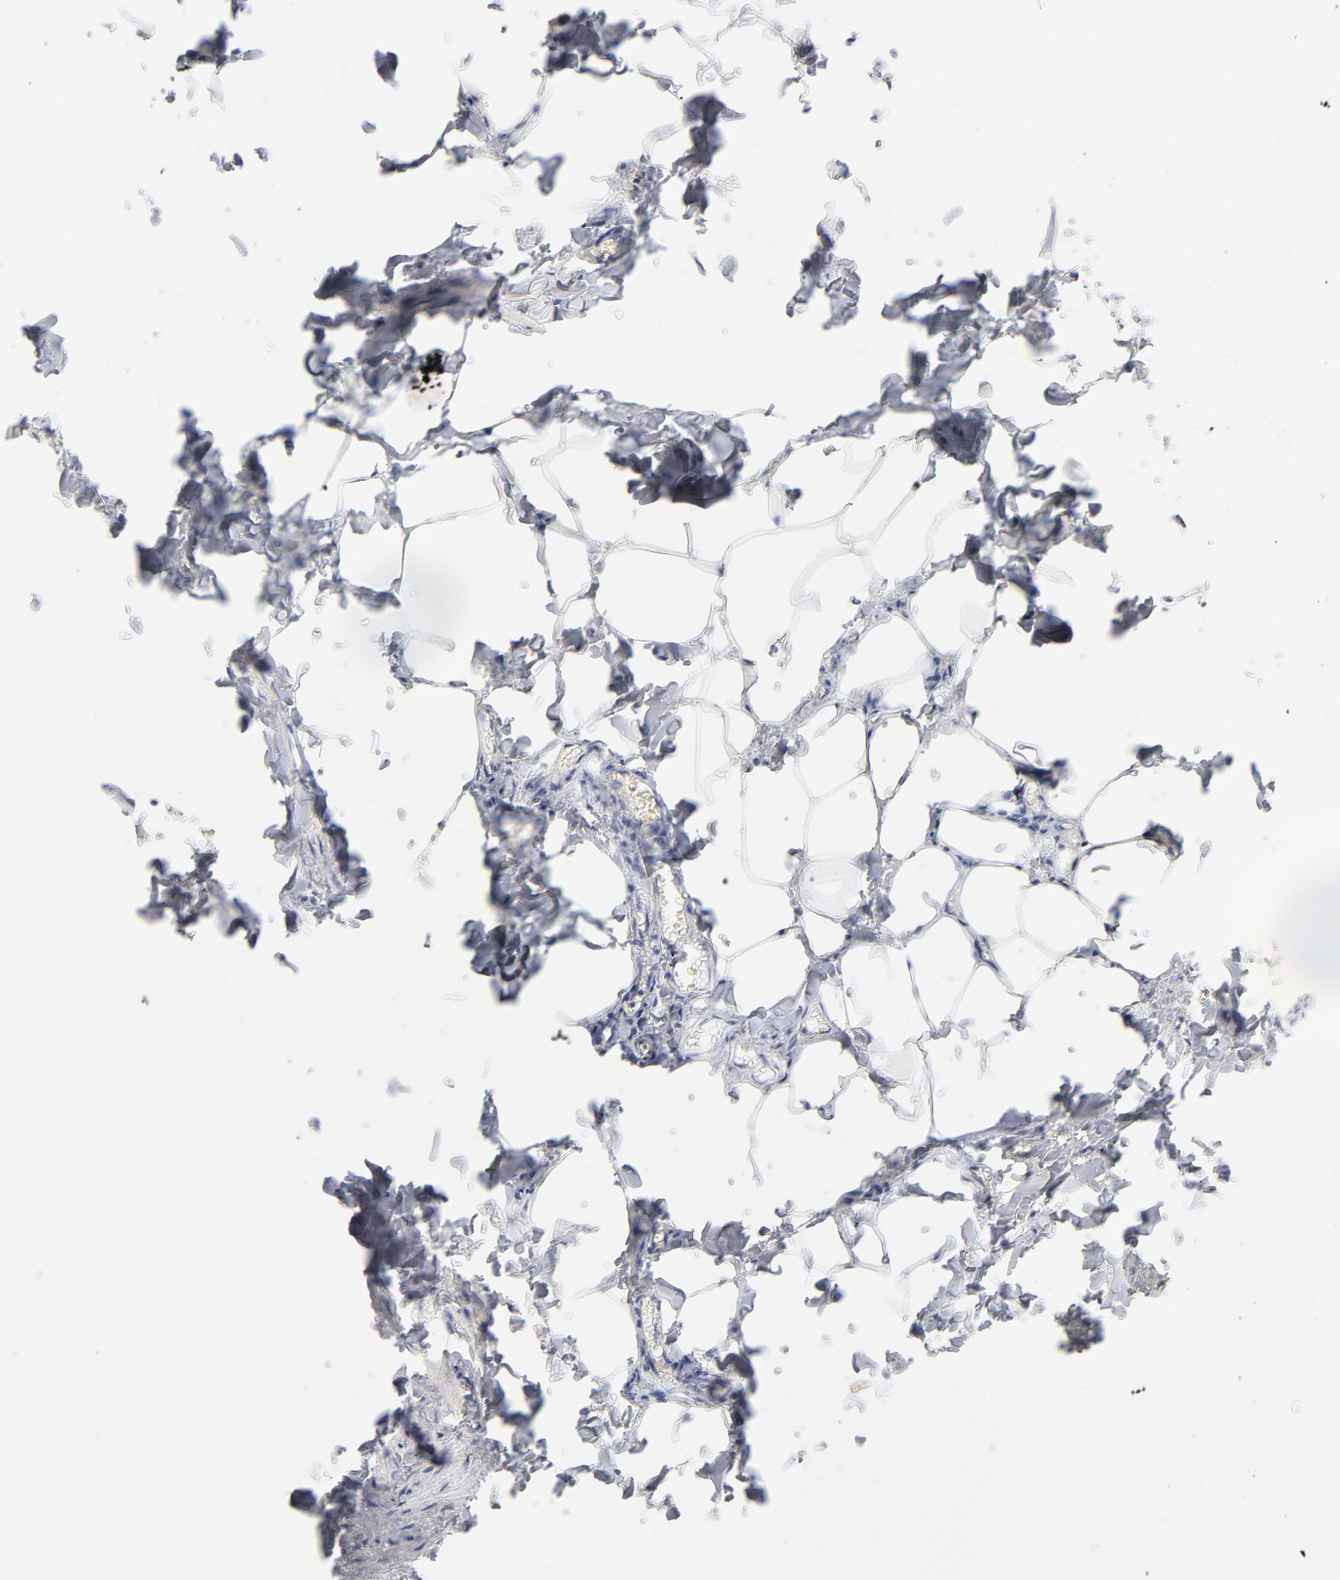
{"staining": {"intensity": "negative", "quantity": "none", "location": "none"}, "tissue": "adipose tissue", "cell_type": "Adipocytes", "image_type": "normal", "snomed": [{"axis": "morphology", "description": "Normal tissue, NOS"}, {"axis": "topography", "description": "Vascular tissue"}], "caption": "Adipocytes show no significant positivity in normal adipose tissue.", "gene": "MCM7", "patient": {"sex": "male", "age": 41}}